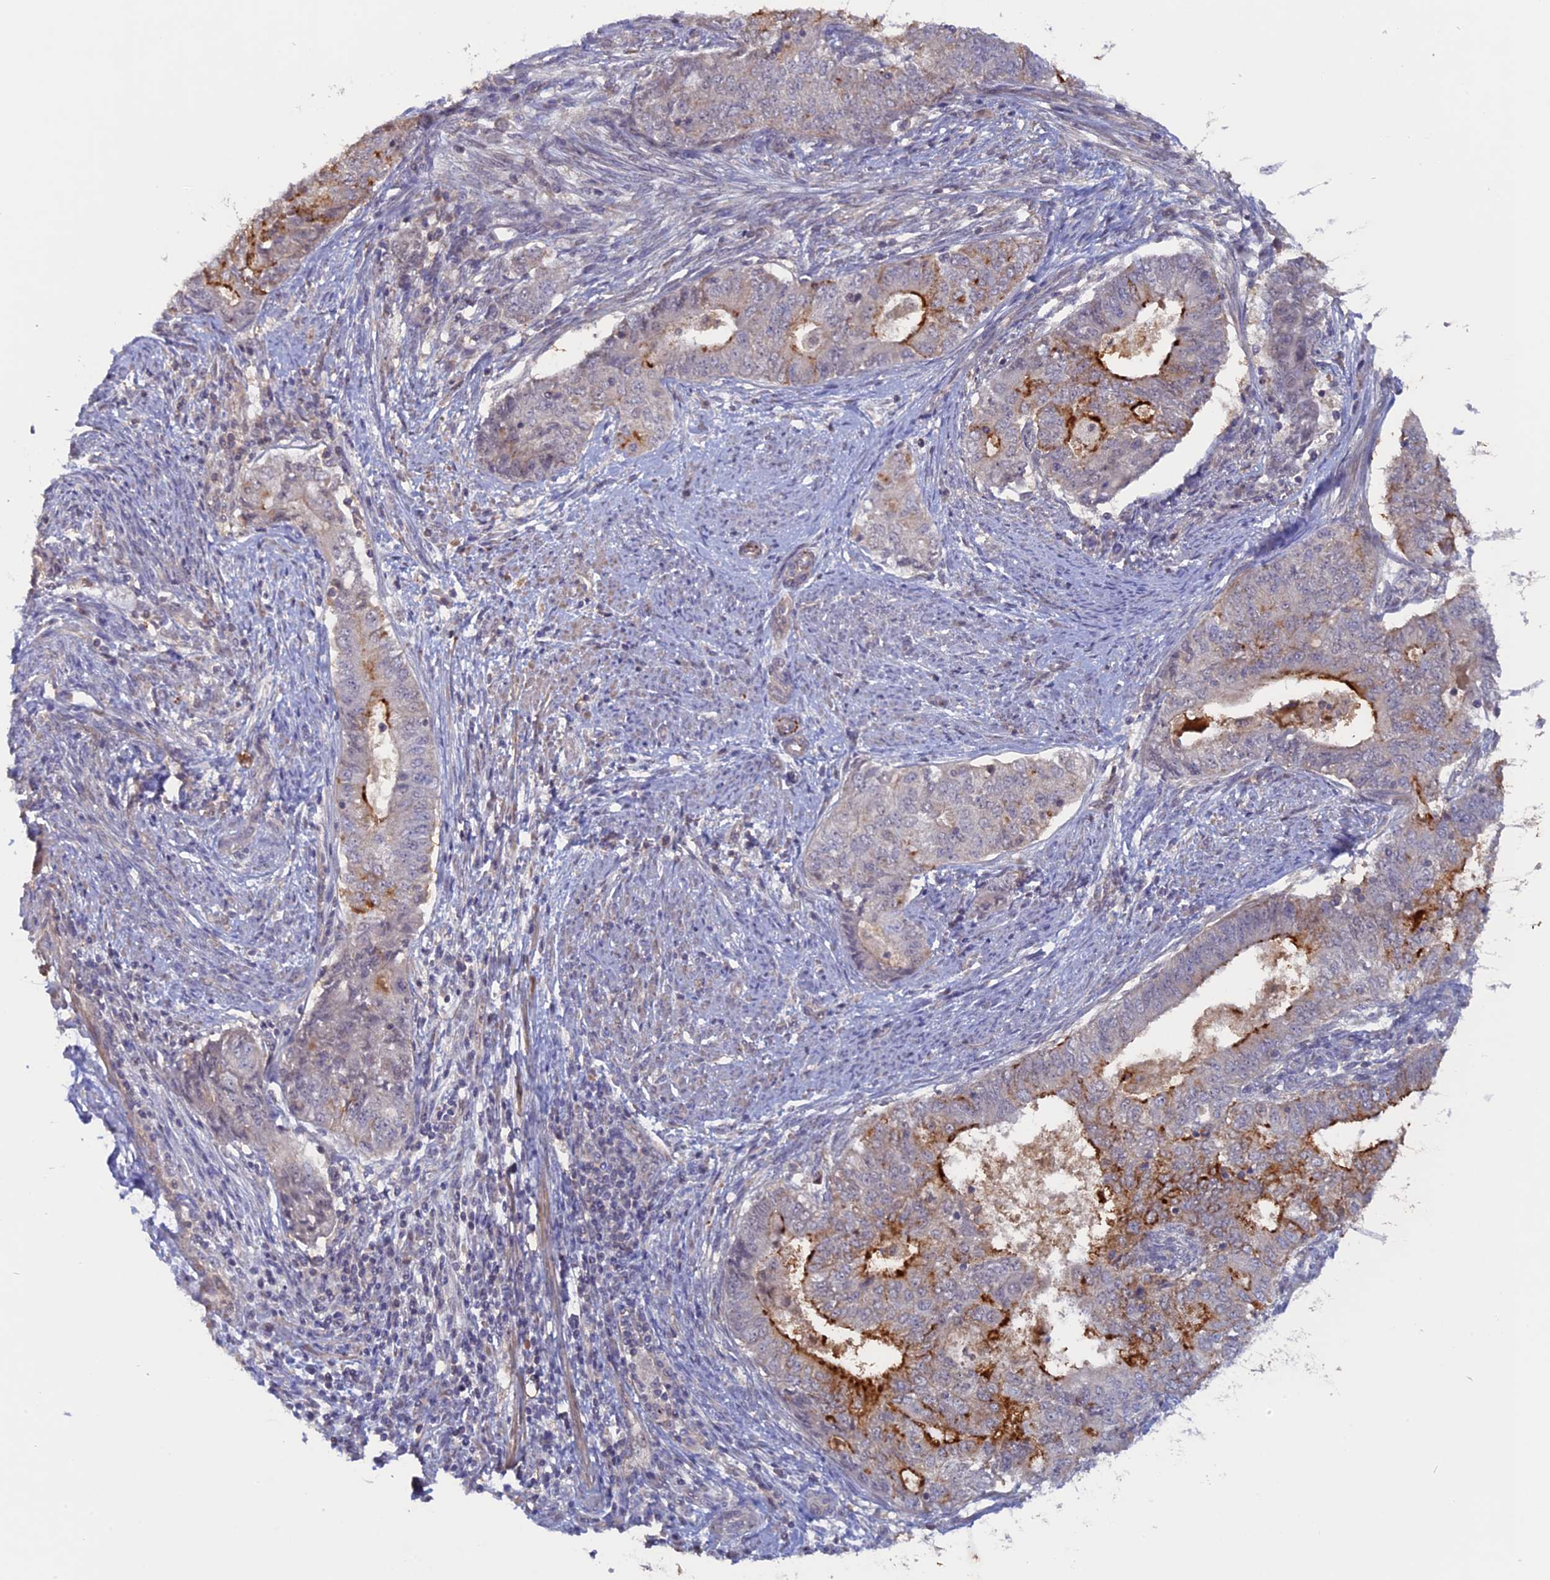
{"staining": {"intensity": "strong", "quantity": "<25%", "location": "cytoplasmic/membranous"}, "tissue": "endometrial cancer", "cell_type": "Tumor cells", "image_type": "cancer", "snomed": [{"axis": "morphology", "description": "Adenocarcinoma, NOS"}, {"axis": "topography", "description": "Endometrium"}], "caption": "Human endometrial cancer (adenocarcinoma) stained with a protein marker demonstrates strong staining in tumor cells.", "gene": "FAM98C", "patient": {"sex": "female", "age": 62}}